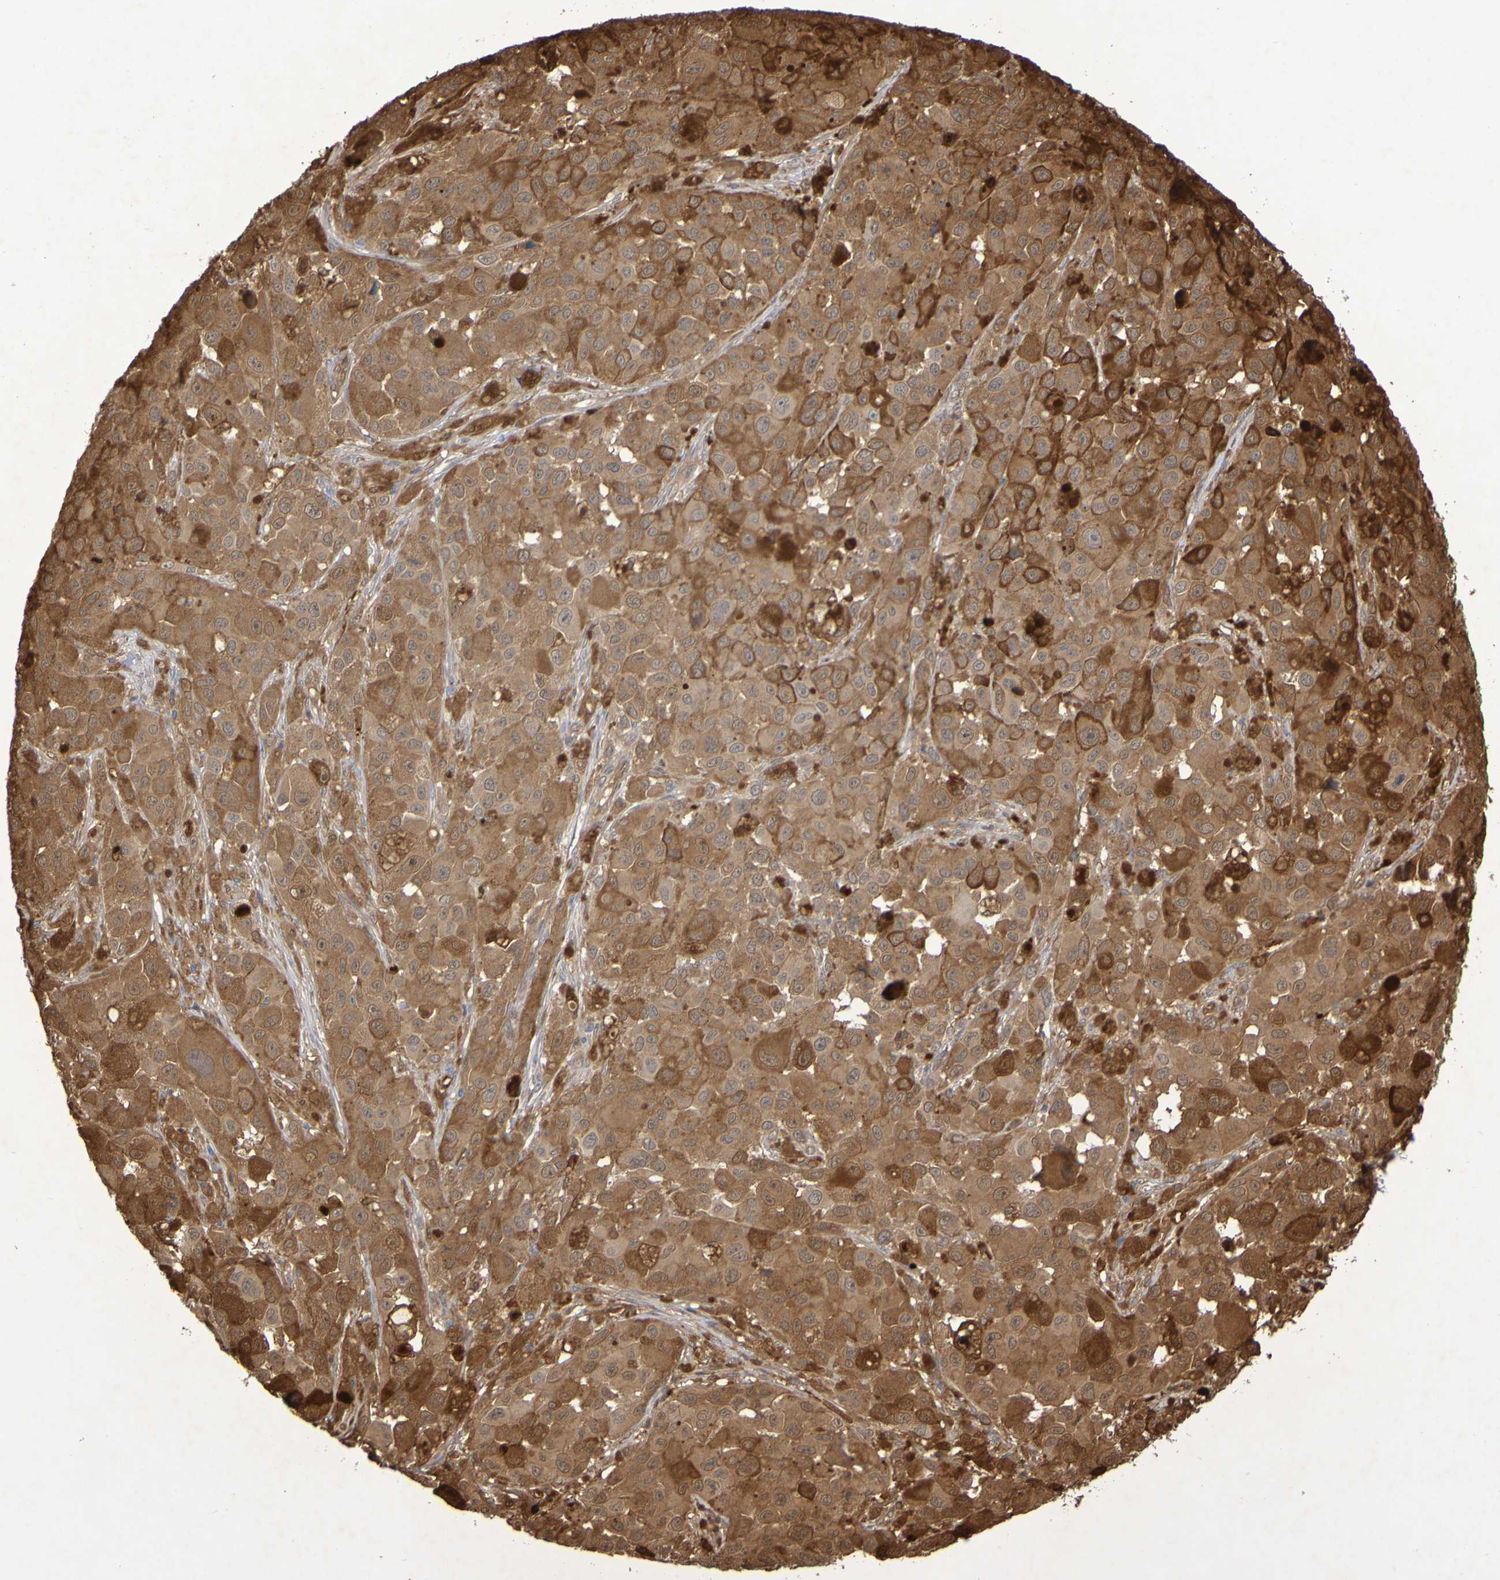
{"staining": {"intensity": "moderate", "quantity": ">75%", "location": "cytoplasmic/membranous"}, "tissue": "melanoma", "cell_type": "Tumor cells", "image_type": "cancer", "snomed": [{"axis": "morphology", "description": "Malignant melanoma, NOS"}, {"axis": "topography", "description": "Skin"}], "caption": "Brown immunohistochemical staining in melanoma displays moderate cytoplasmic/membranous positivity in about >75% of tumor cells.", "gene": "SERPINB6", "patient": {"sex": "male", "age": 96}}